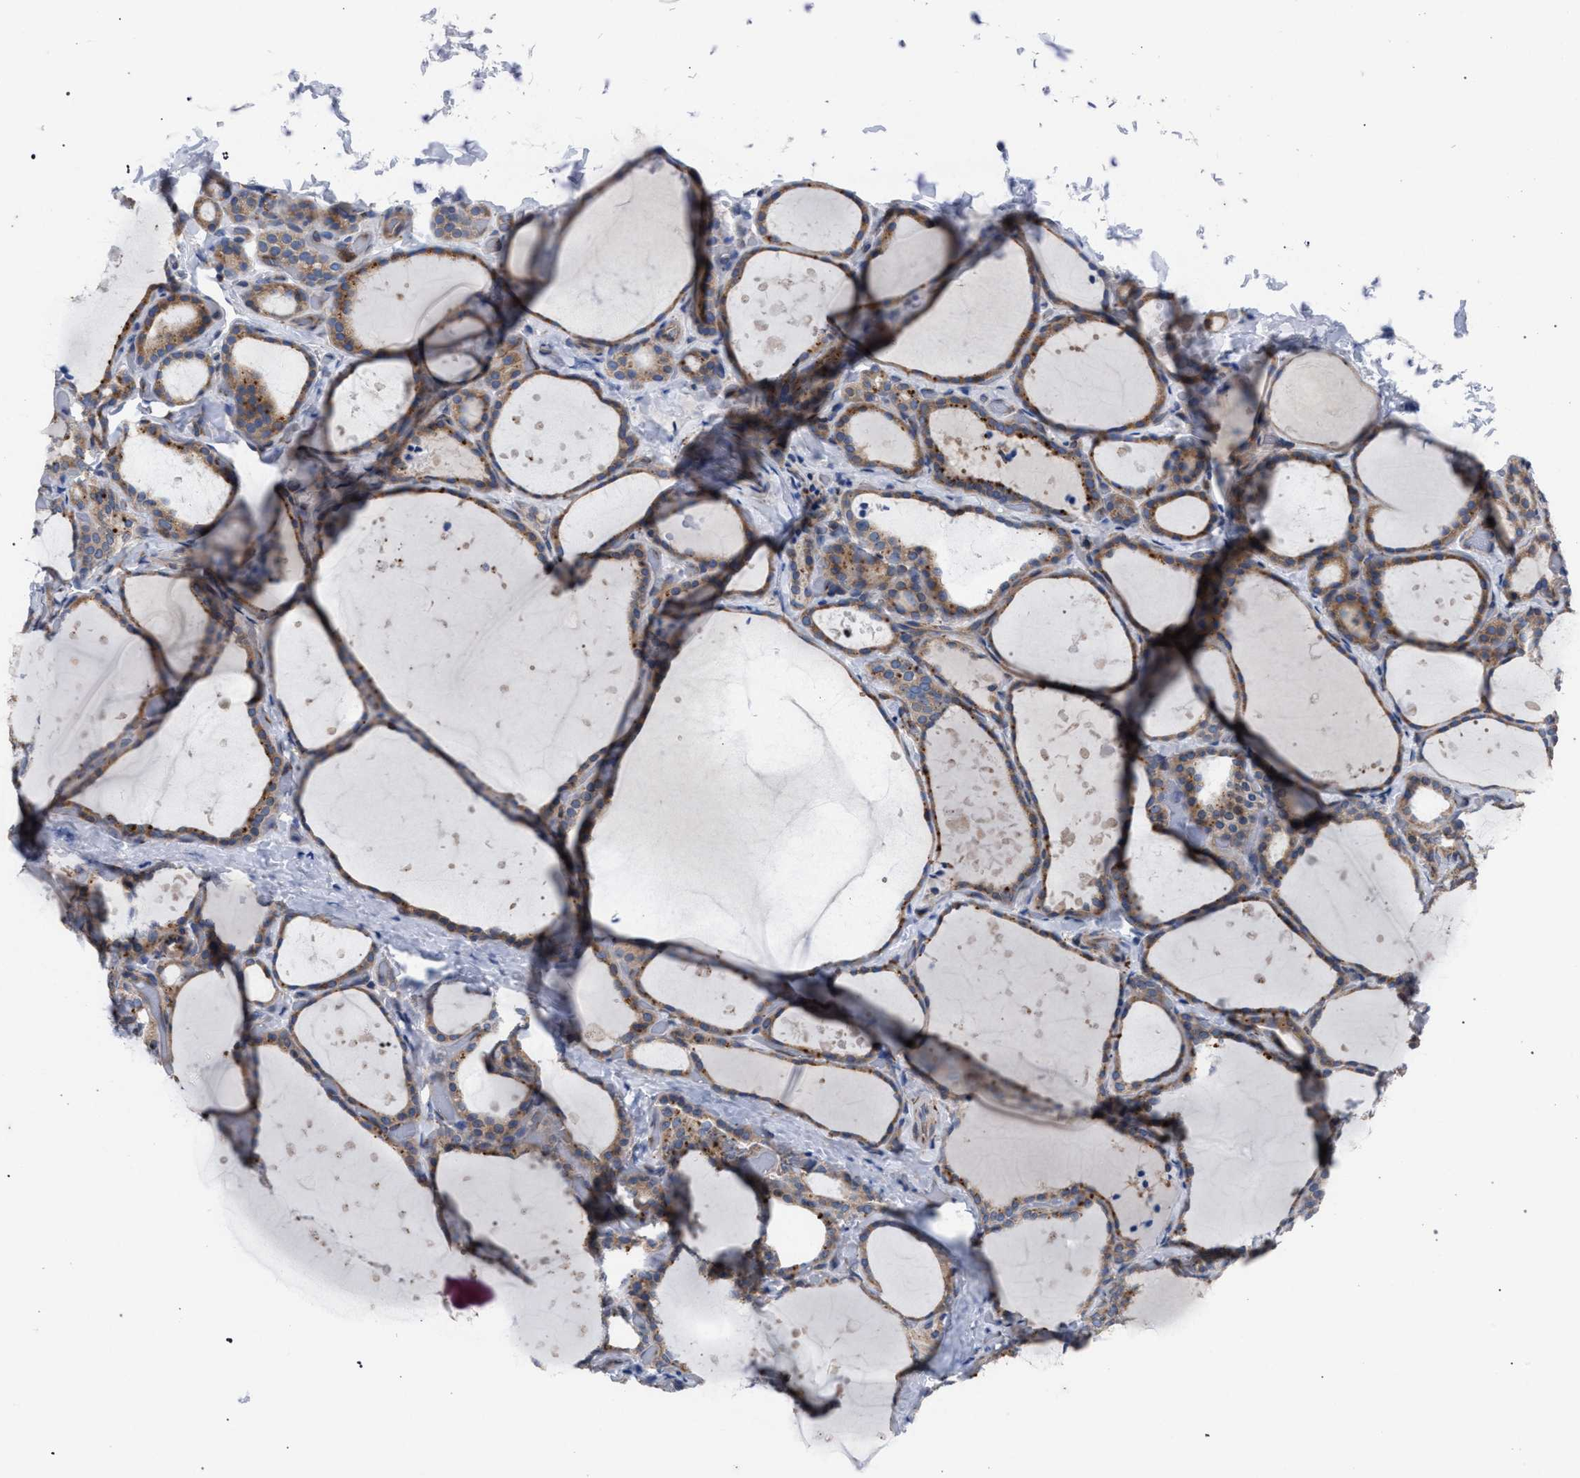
{"staining": {"intensity": "moderate", "quantity": ">75%", "location": "cytoplasmic/membranous"}, "tissue": "thyroid gland", "cell_type": "Glandular cells", "image_type": "normal", "snomed": [{"axis": "morphology", "description": "Normal tissue, NOS"}, {"axis": "topography", "description": "Thyroid gland"}], "caption": "High-magnification brightfield microscopy of unremarkable thyroid gland stained with DAB (brown) and counterstained with hematoxylin (blue). glandular cells exhibit moderate cytoplasmic/membranous expression is present in about>75% of cells. Using DAB (brown) and hematoxylin (blue) stains, captured at high magnification using brightfield microscopy.", "gene": "CDR2L", "patient": {"sex": "female", "age": 44}}